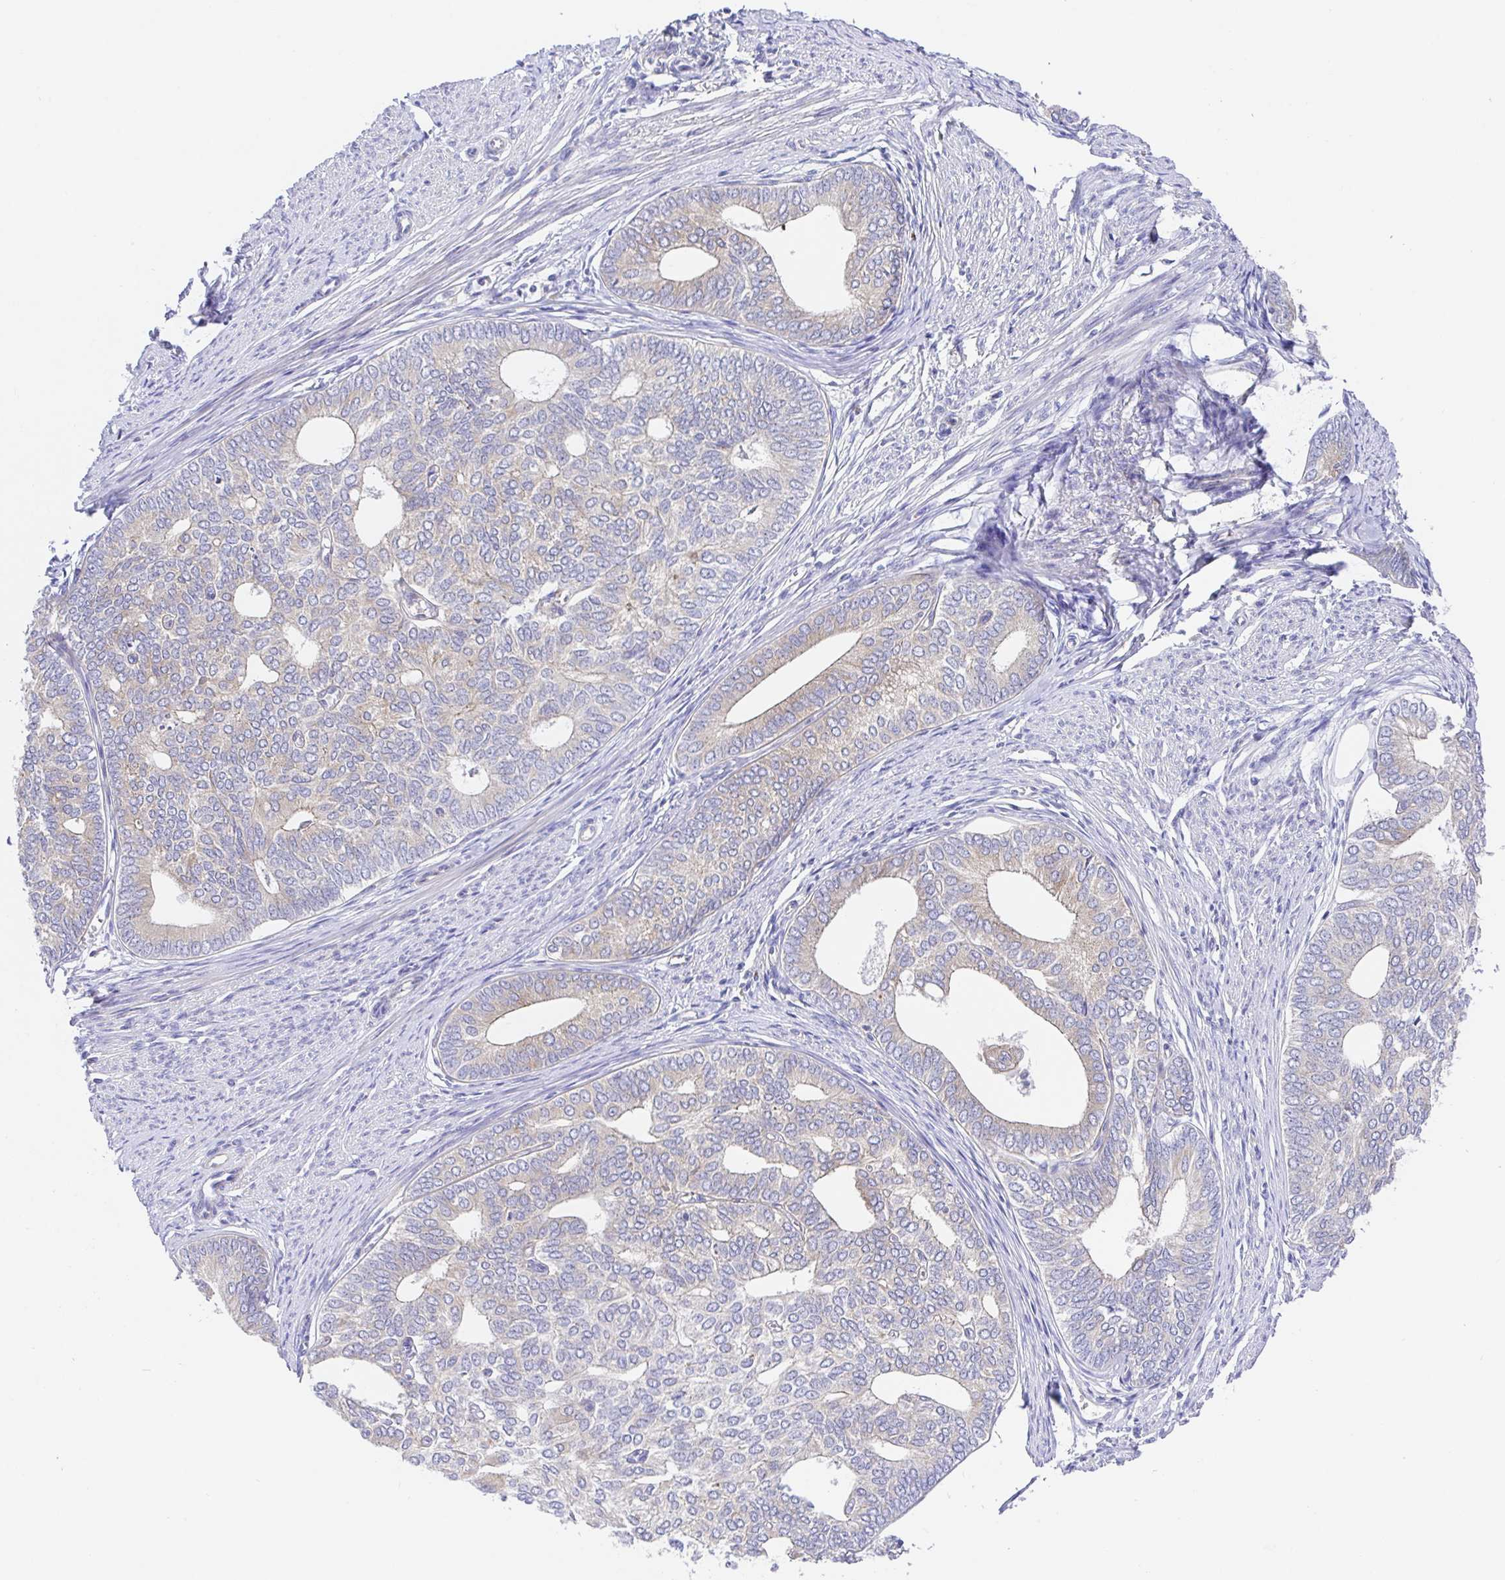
{"staining": {"intensity": "weak", "quantity": "<25%", "location": "cytoplasmic/membranous"}, "tissue": "endometrial cancer", "cell_type": "Tumor cells", "image_type": "cancer", "snomed": [{"axis": "morphology", "description": "Adenocarcinoma, NOS"}, {"axis": "topography", "description": "Endometrium"}], "caption": "This histopathology image is of adenocarcinoma (endometrial) stained with immunohistochemistry to label a protein in brown with the nuclei are counter-stained blue. There is no expression in tumor cells.", "gene": "GOLGA1", "patient": {"sex": "female", "age": 75}}